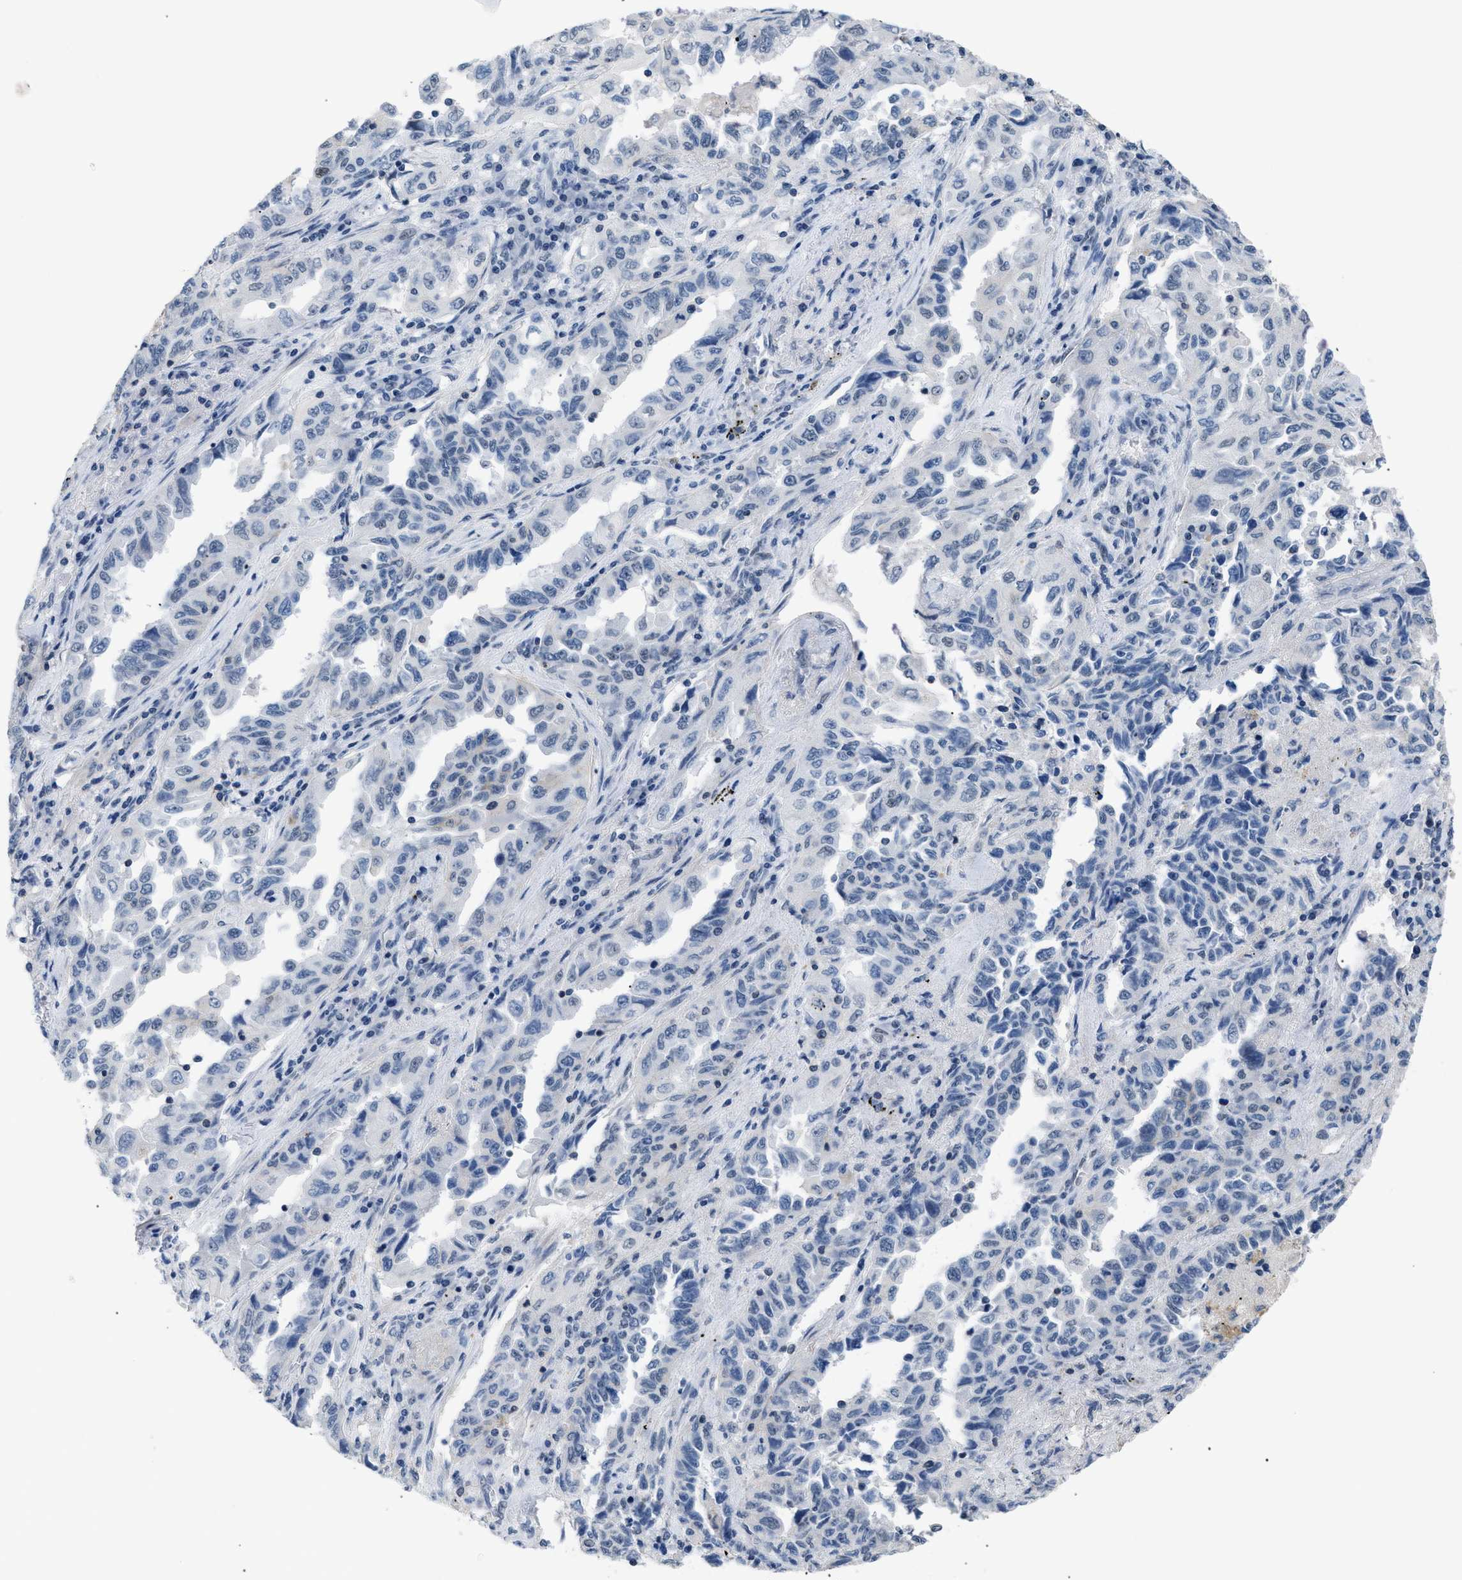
{"staining": {"intensity": "negative", "quantity": "none", "location": "none"}, "tissue": "lung cancer", "cell_type": "Tumor cells", "image_type": "cancer", "snomed": [{"axis": "morphology", "description": "Adenocarcinoma, NOS"}, {"axis": "topography", "description": "Lung"}], "caption": "This is an IHC micrograph of lung cancer (adenocarcinoma). There is no expression in tumor cells.", "gene": "KCNC3", "patient": {"sex": "female", "age": 51}}